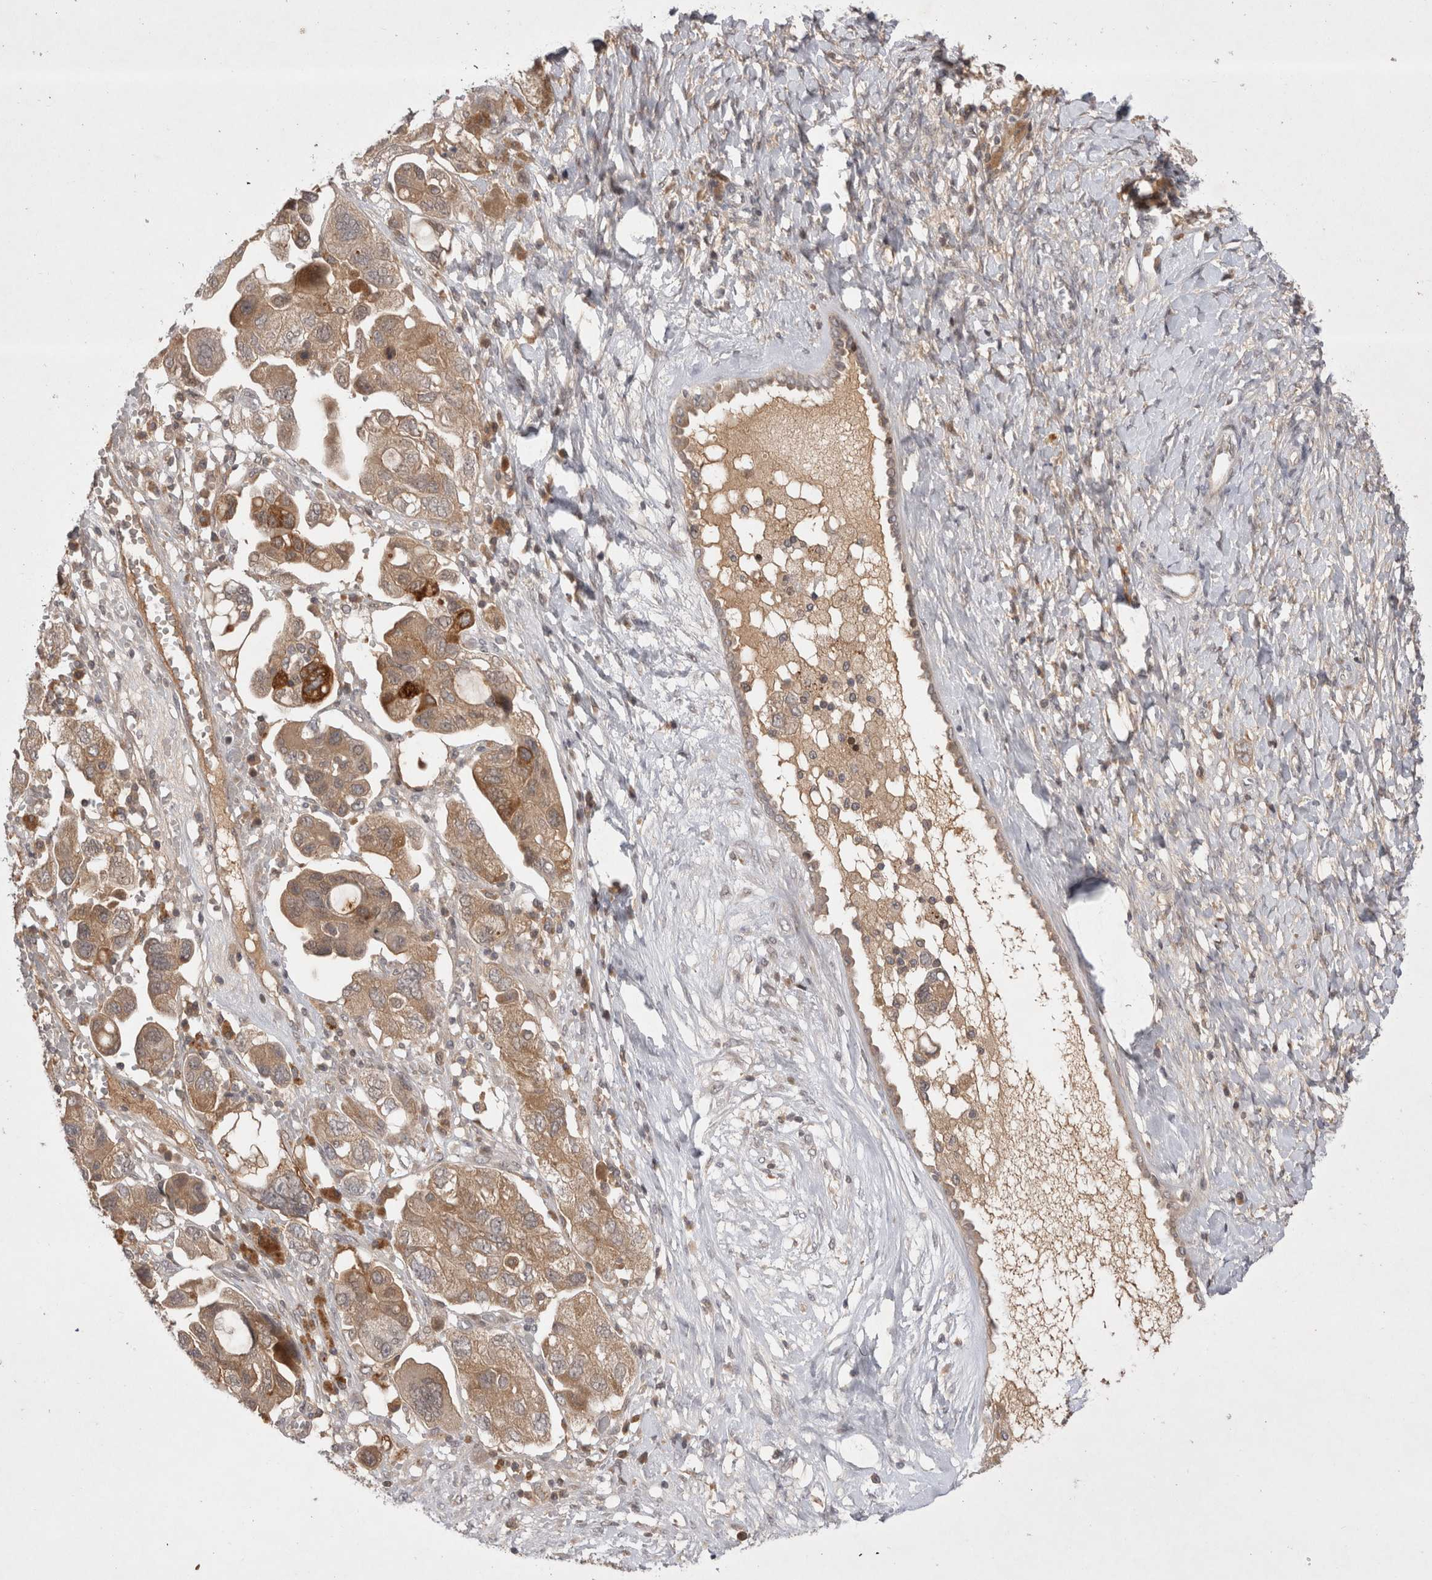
{"staining": {"intensity": "moderate", "quantity": ">75%", "location": "cytoplasmic/membranous"}, "tissue": "ovarian cancer", "cell_type": "Tumor cells", "image_type": "cancer", "snomed": [{"axis": "morphology", "description": "Carcinoma, NOS"}, {"axis": "morphology", "description": "Cystadenocarcinoma, serous, NOS"}, {"axis": "topography", "description": "Ovary"}], "caption": "Moderate cytoplasmic/membranous positivity for a protein is identified in approximately >75% of tumor cells of ovarian serous cystadenocarcinoma using IHC.", "gene": "PLEKHM1", "patient": {"sex": "female", "age": 69}}